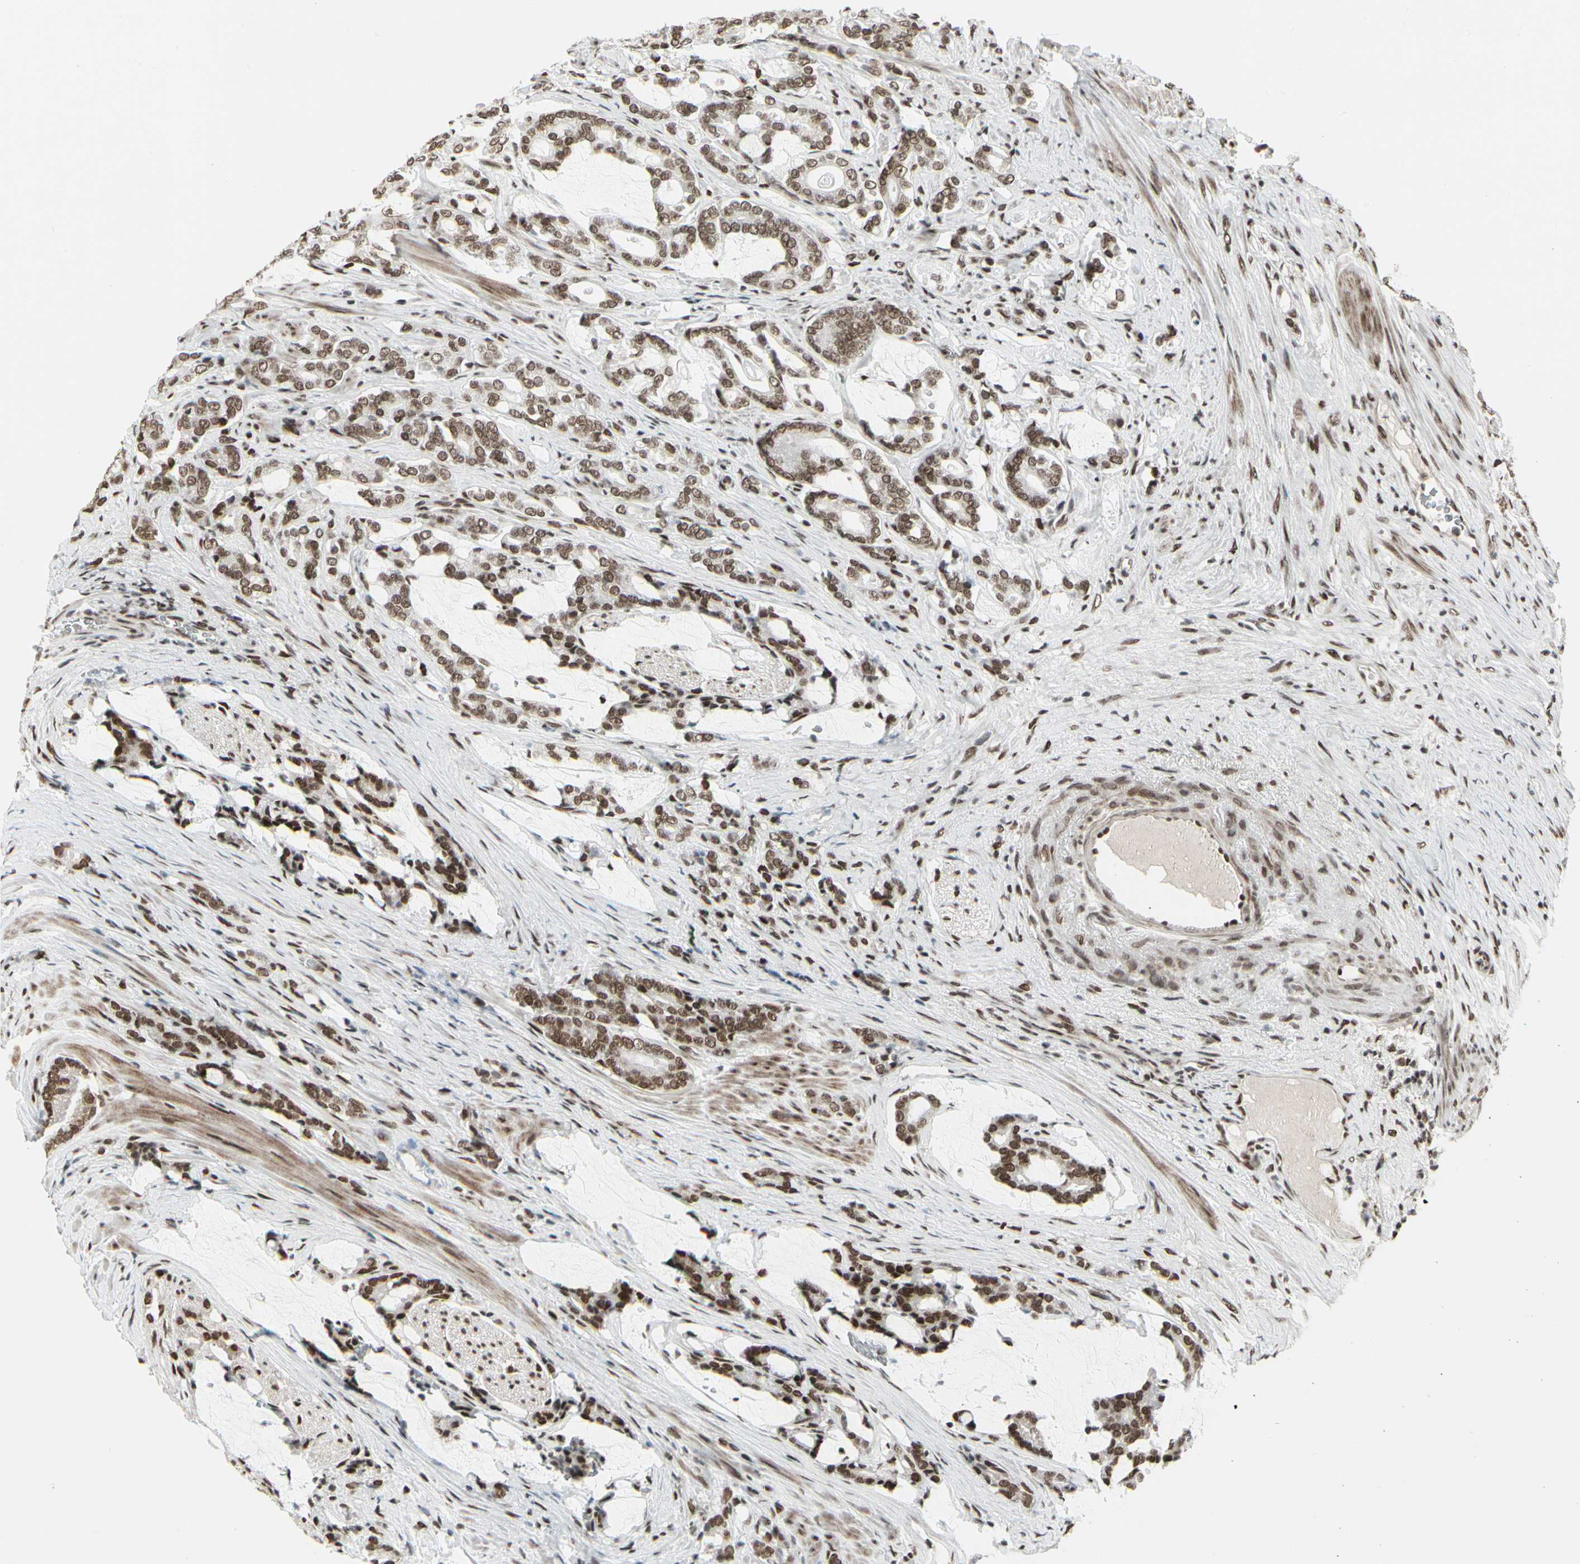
{"staining": {"intensity": "moderate", "quantity": ">75%", "location": "nuclear"}, "tissue": "prostate cancer", "cell_type": "Tumor cells", "image_type": "cancer", "snomed": [{"axis": "morphology", "description": "Adenocarcinoma, Low grade"}, {"axis": "topography", "description": "Prostate"}], "caption": "Human prostate low-grade adenocarcinoma stained for a protein (brown) exhibits moderate nuclear positive positivity in about >75% of tumor cells.", "gene": "HMG20A", "patient": {"sex": "male", "age": 58}}